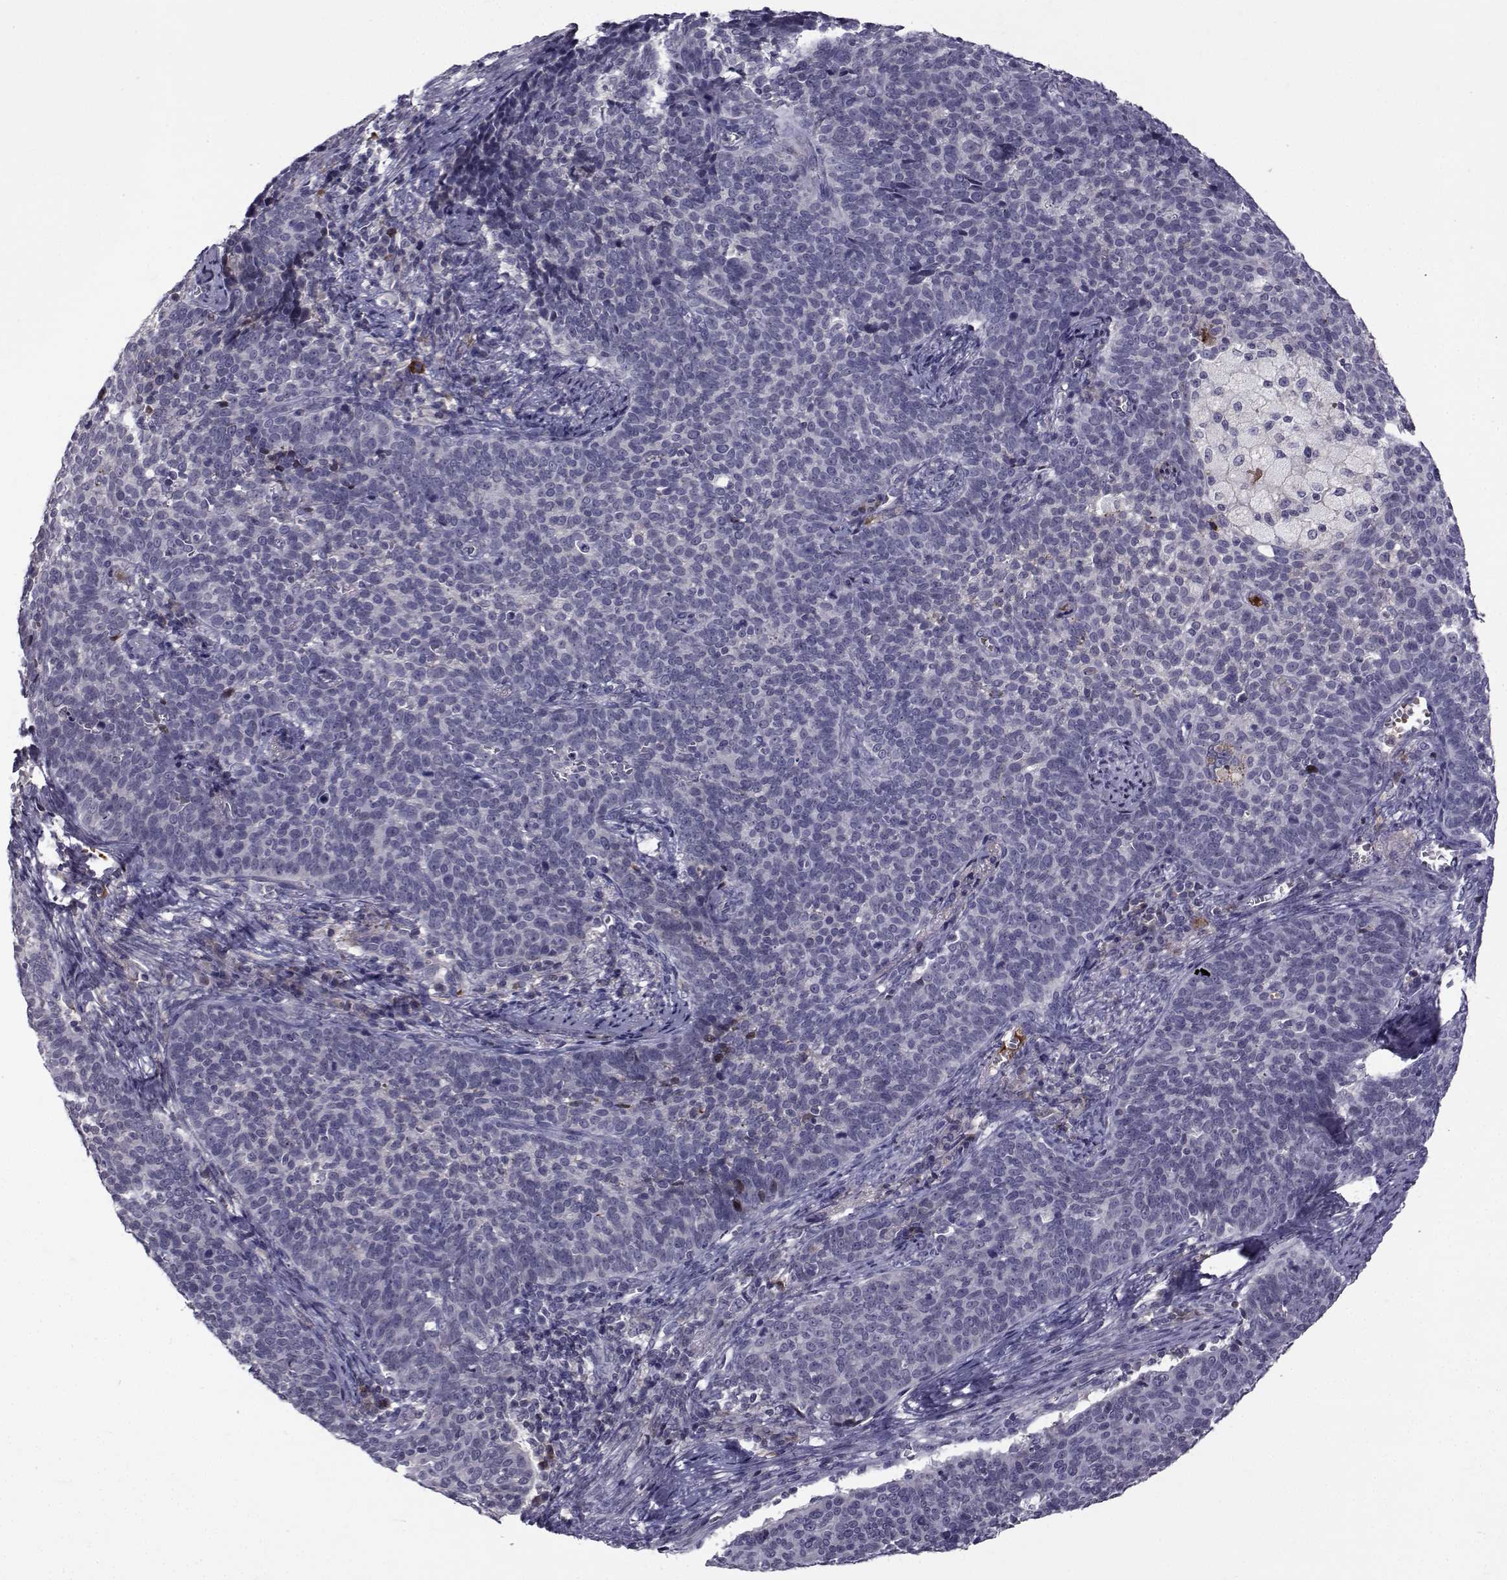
{"staining": {"intensity": "negative", "quantity": "none", "location": "none"}, "tissue": "cervical cancer", "cell_type": "Tumor cells", "image_type": "cancer", "snomed": [{"axis": "morphology", "description": "Squamous cell carcinoma, NOS"}, {"axis": "topography", "description": "Cervix"}], "caption": "Immunohistochemistry micrograph of neoplastic tissue: human cervical squamous cell carcinoma stained with DAB (3,3'-diaminobenzidine) exhibits no significant protein positivity in tumor cells.", "gene": "TNFRSF11B", "patient": {"sex": "female", "age": 39}}